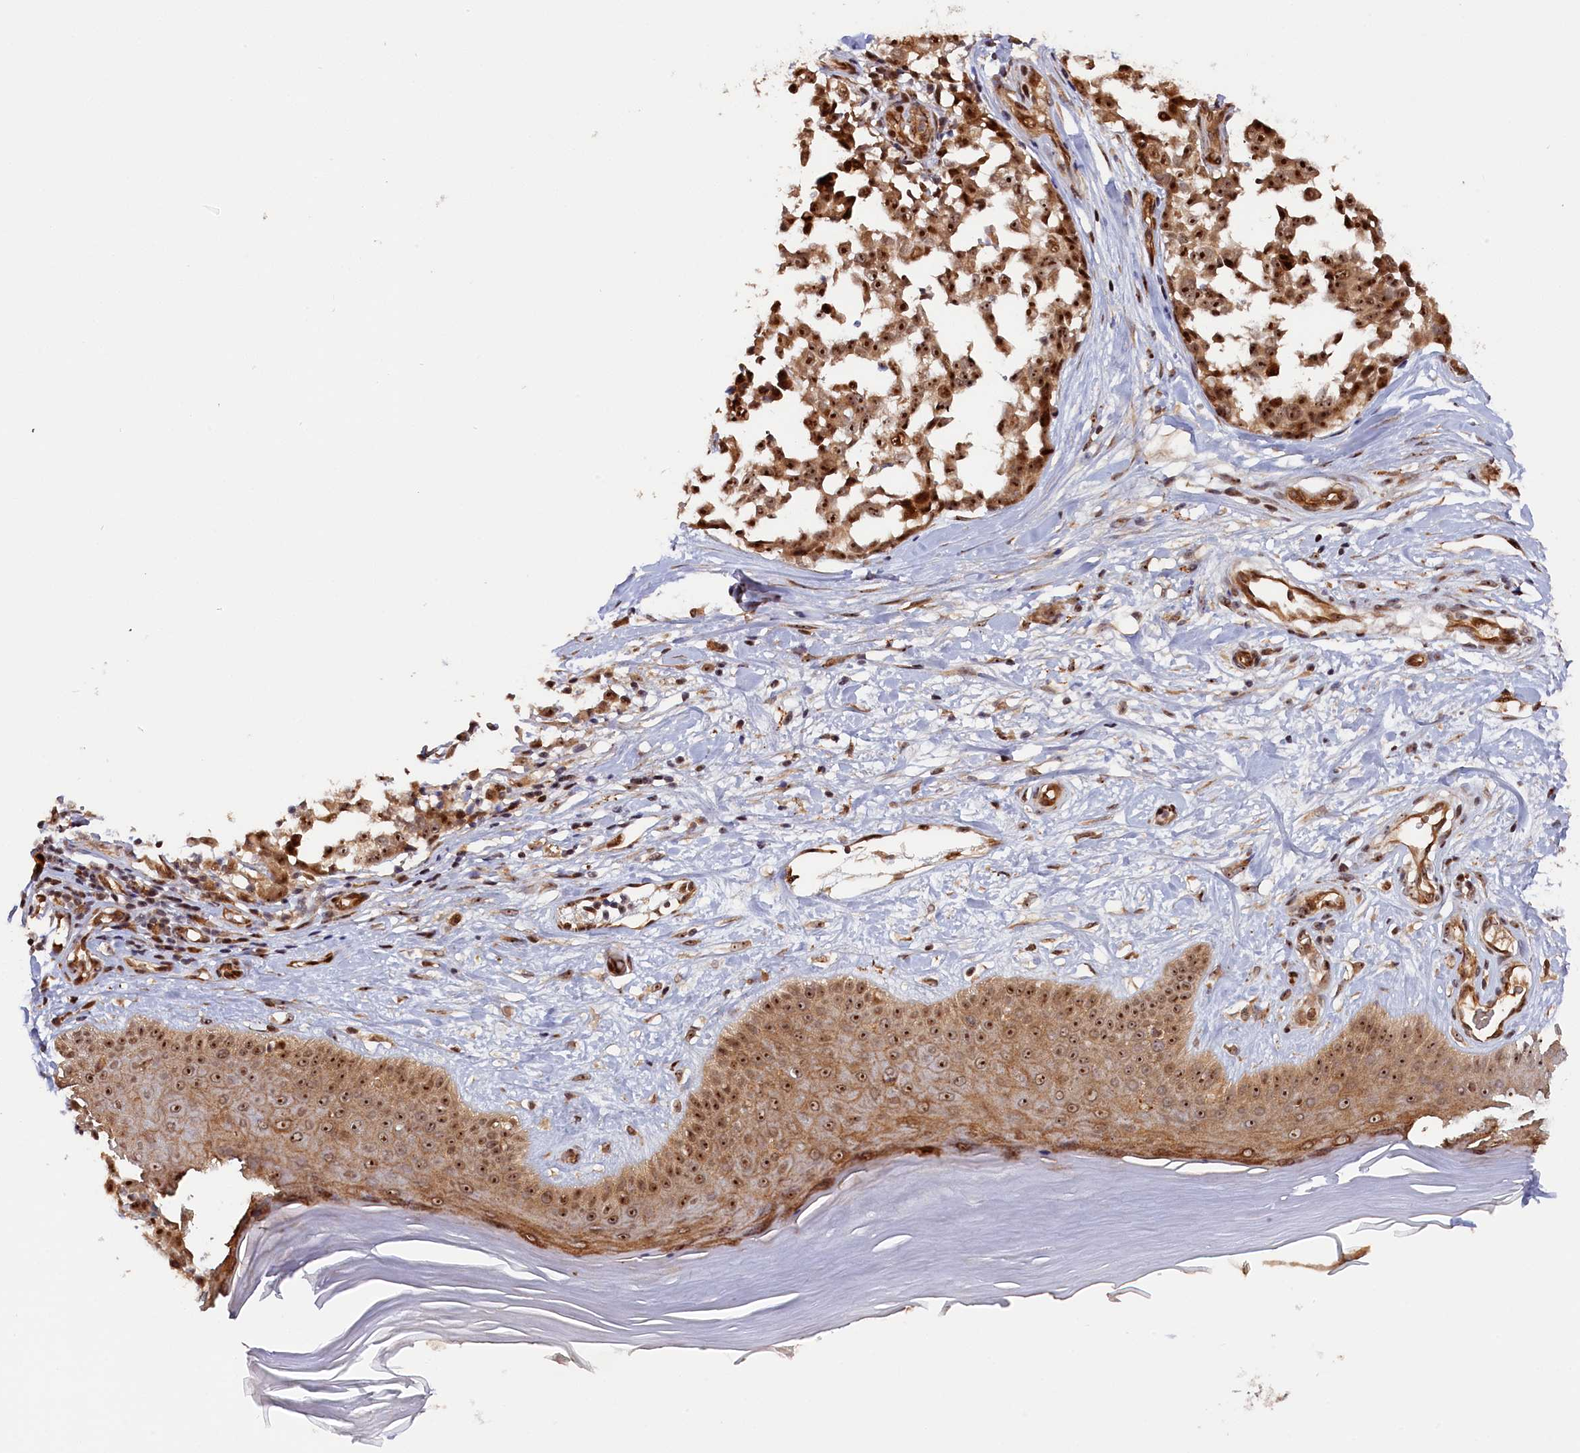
{"staining": {"intensity": "strong", "quantity": ">75%", "location": "cytoplasmic/membranous,nuclear"}, "tissue": "melanoma", "cell_type": "Tumor cells", "image_type": "cancer", "snomed": [{"axis": "morphology", "description": "Malignant melanoma, NOS"}, {"axis": "topography", "description": "Skin"}], "caption": "Human malignant melanoma stained with a protein marker exhibits strong staining in tumor cells.", "gene": "ANKRD24", "patient": {"sex": "female", "age": 64}}